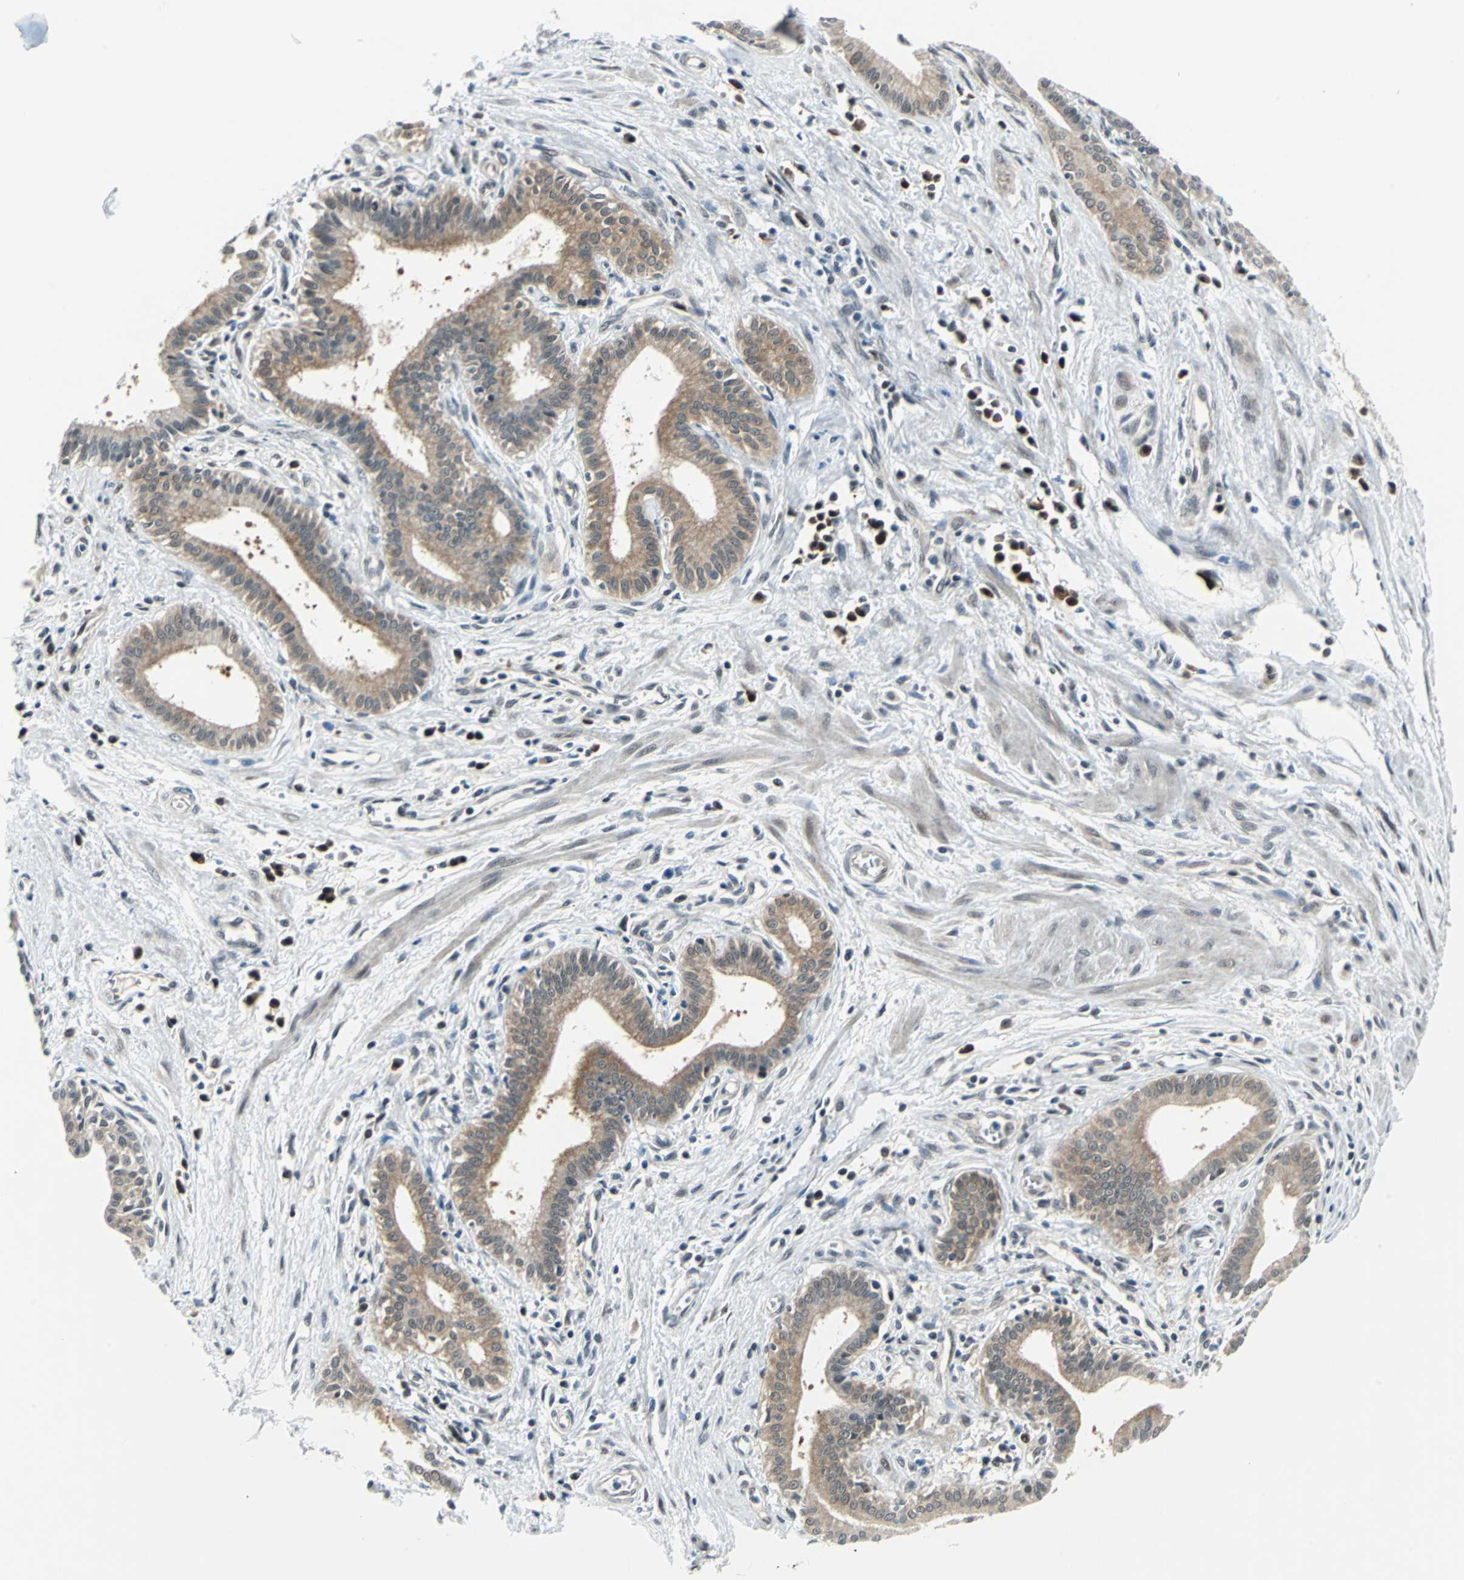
{"staining": {"intensity": "weak", "quantity": ">75%", "location": "cytoplasmic/membranous"}, "tissue": "pancreatic cancer", "cell_type": "Tumor cells", "image_type": "cancer", "snomed": [{"axis": "morphology", "description": "Normal tissue, NOS"}, {"axis": "topography", "description": "Lymph node"}], "caption": "A micrograph of human pancreatic cancer stained for a protein exhibits weak cytoplasmic/membranous brown staining in tumor cells. (DAB (3,3'-diaminobenzidine) IHC with brightfield microscopy, high magnification).", "gene": "POLR3K", "patient": {"sex": "male", "age": 50}}